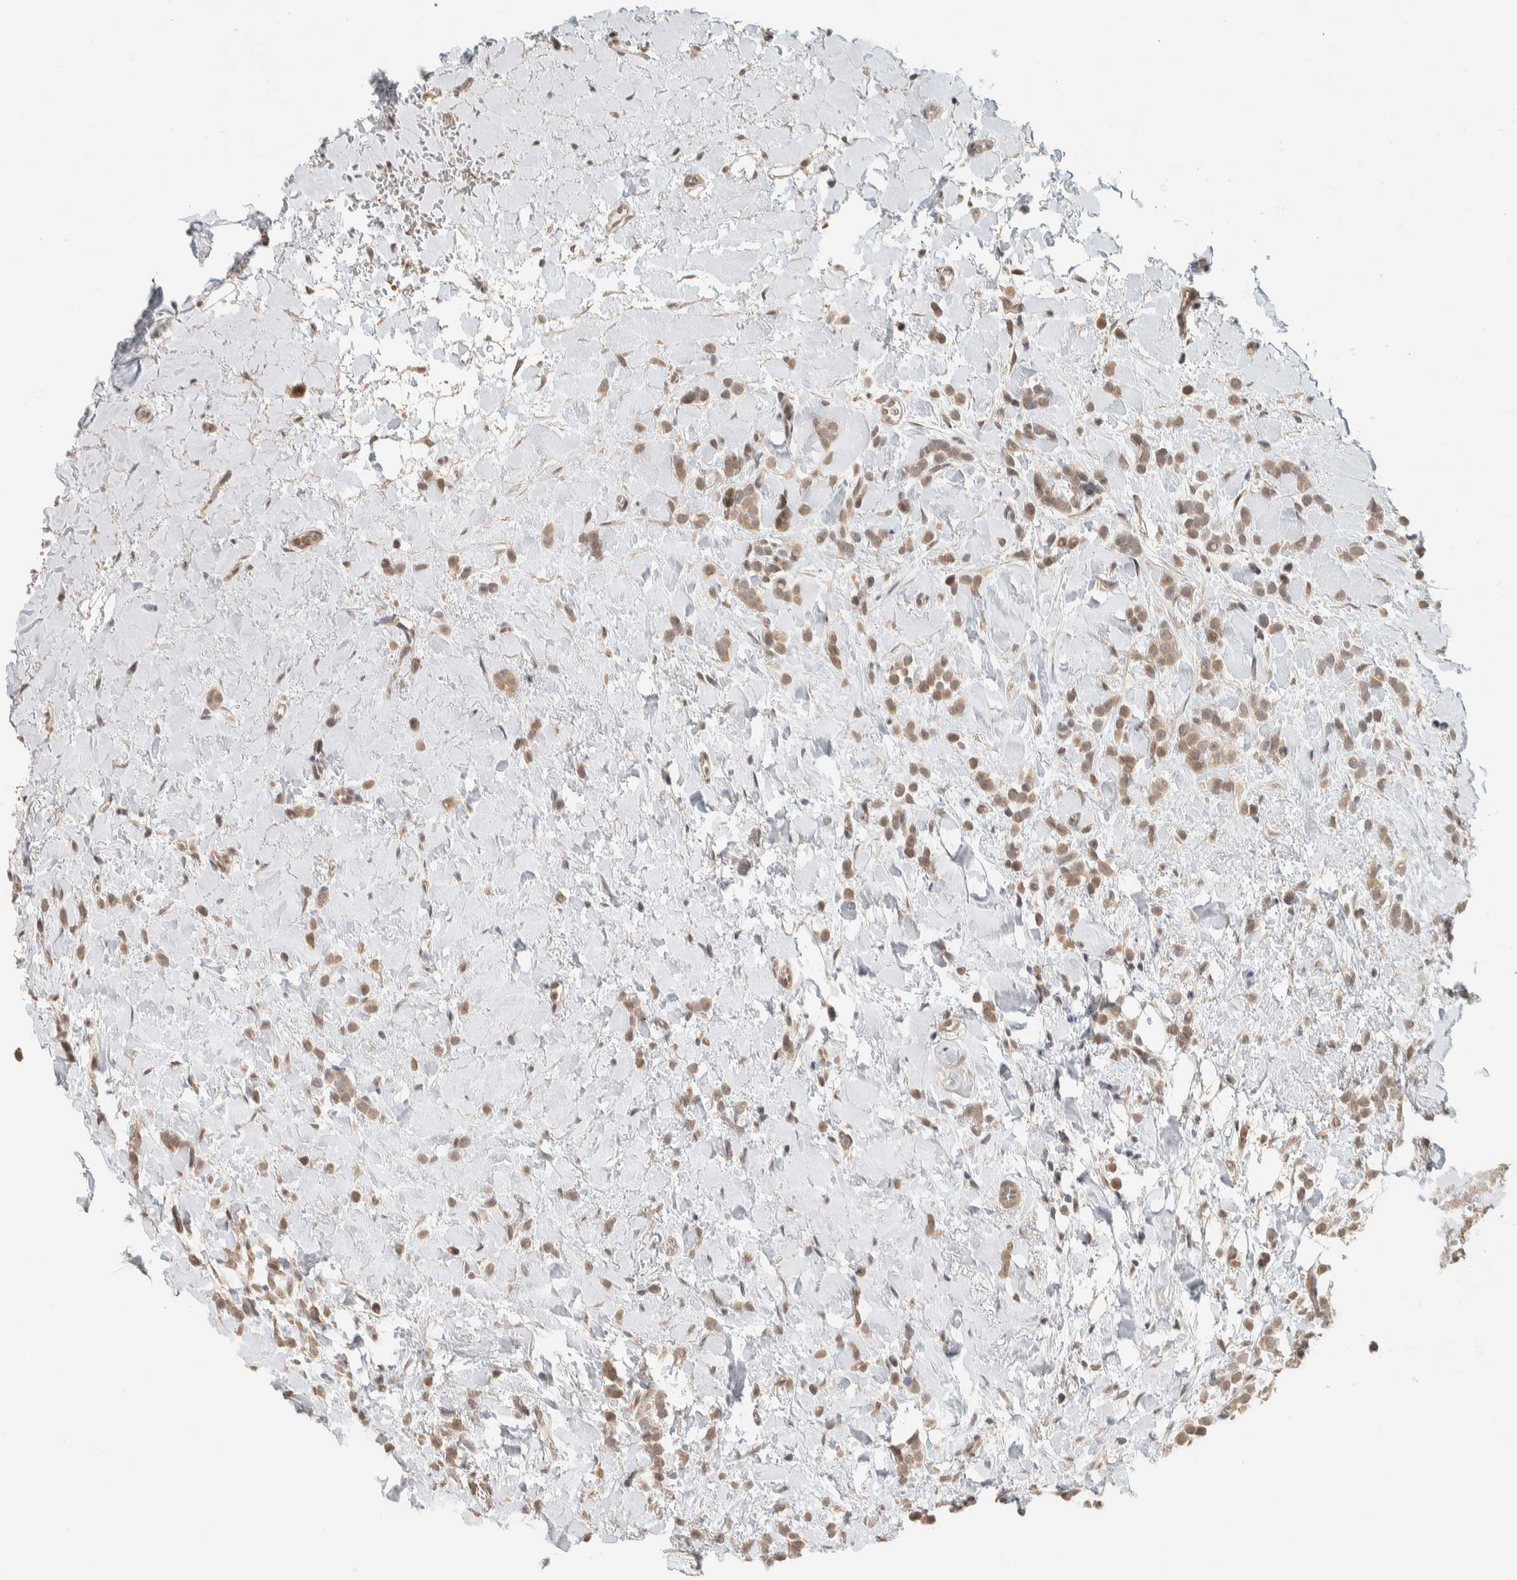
{"staining": {"intensity": "weak", "quantity": ">75%", "location": "cytoplasmic/membranous,nuclear"}, "tissue": "breast cancer", "cell_type": "Tumor cells", "image_type": "cancer", "snomed": [{"axis": "morphology", "description": "Normal tissue, NOS"}, {"axis": "morphology", "description": "Lobular carcinoma"}, {"axis": "topography", "description": "Breast"}], "caption": "There is low levels of weak cytoplasmic/membranous and nuclear expression in tumor cells of lobular carcinoma (breast), as demonstrated by immunohistochemical staining (brown color).", "gene": "ZBTB2", "patient": {"sex": "female", "age": 50}}